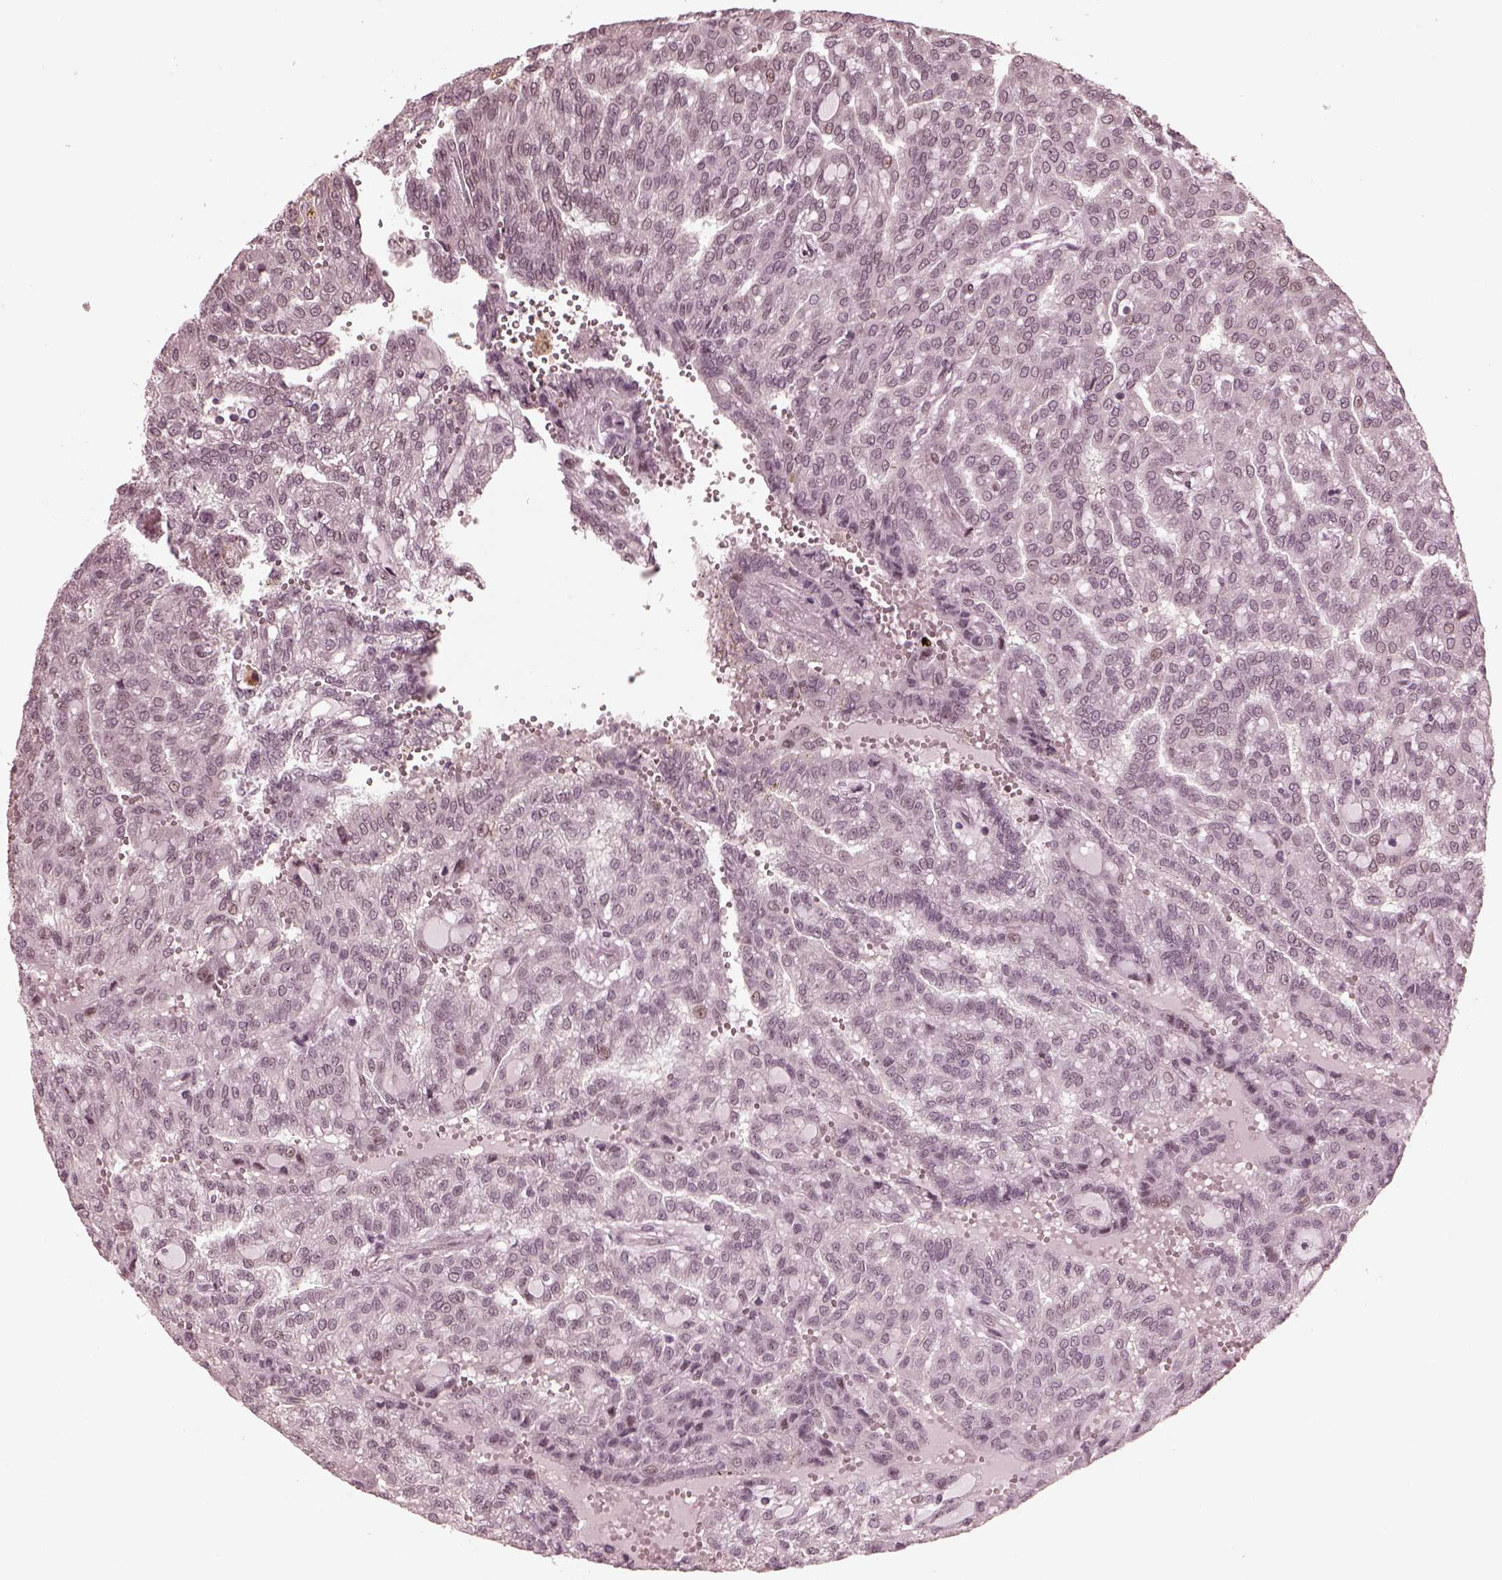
{"staining": {"intensity": "negative", "quantity": "none", "location": "none"}, "tissue": "renal cancer", "cell_type": "Tumor cells", "image_type": "cancer", "snomed": [{"axis": "morphology", "description": "Adenocarcinoma, NOS"}, {"axis": "topography", "description": "Kidney"}], "caption": "The photomicrograph displays no significant positivity in tumor cells of renal cancer.", "gene": "TRIB3", "patient": {"sex": "male", "age": 63}}